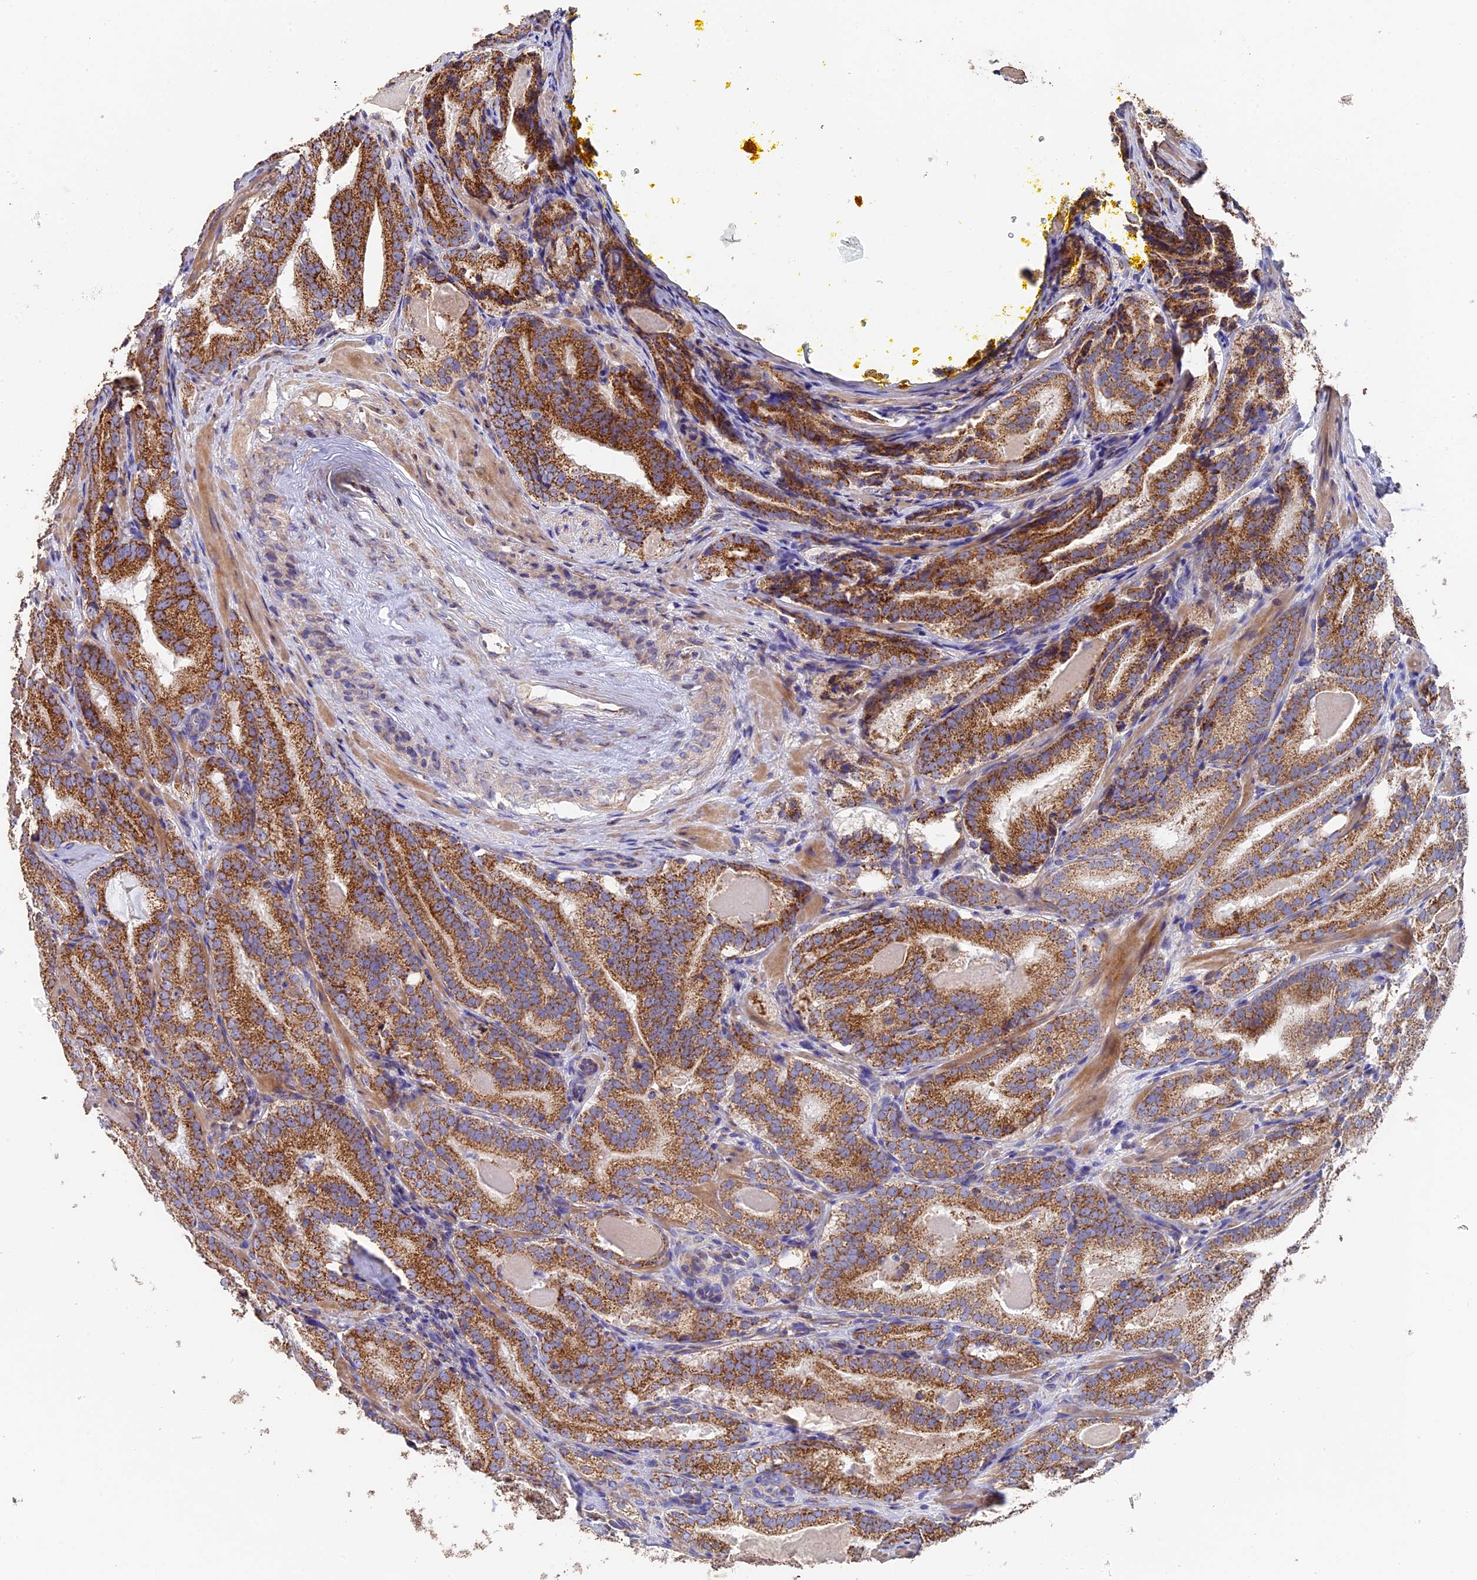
{"staining": {"intensity": "strong", "quantity": ">75%", "location": "cytoplasmic/membranous"}, "tissue": "prostate cancer", "cell_type": "Tumor cells", "image_type": "cancer", "snomed": [{"axis": "morphology", "description": "Adenocarcinoma, High grade"}, {"axis": "topography", "description": "Prostate"}], "caption": "Human prostate high-grade adenocarcinoma stained with a brown dye exhibits strong cytoplasmic/membranous positive expression in approximately >75% of tumor cells.", "gene": "ADAT1", "patient": {"sex": "male", "age": 57}}